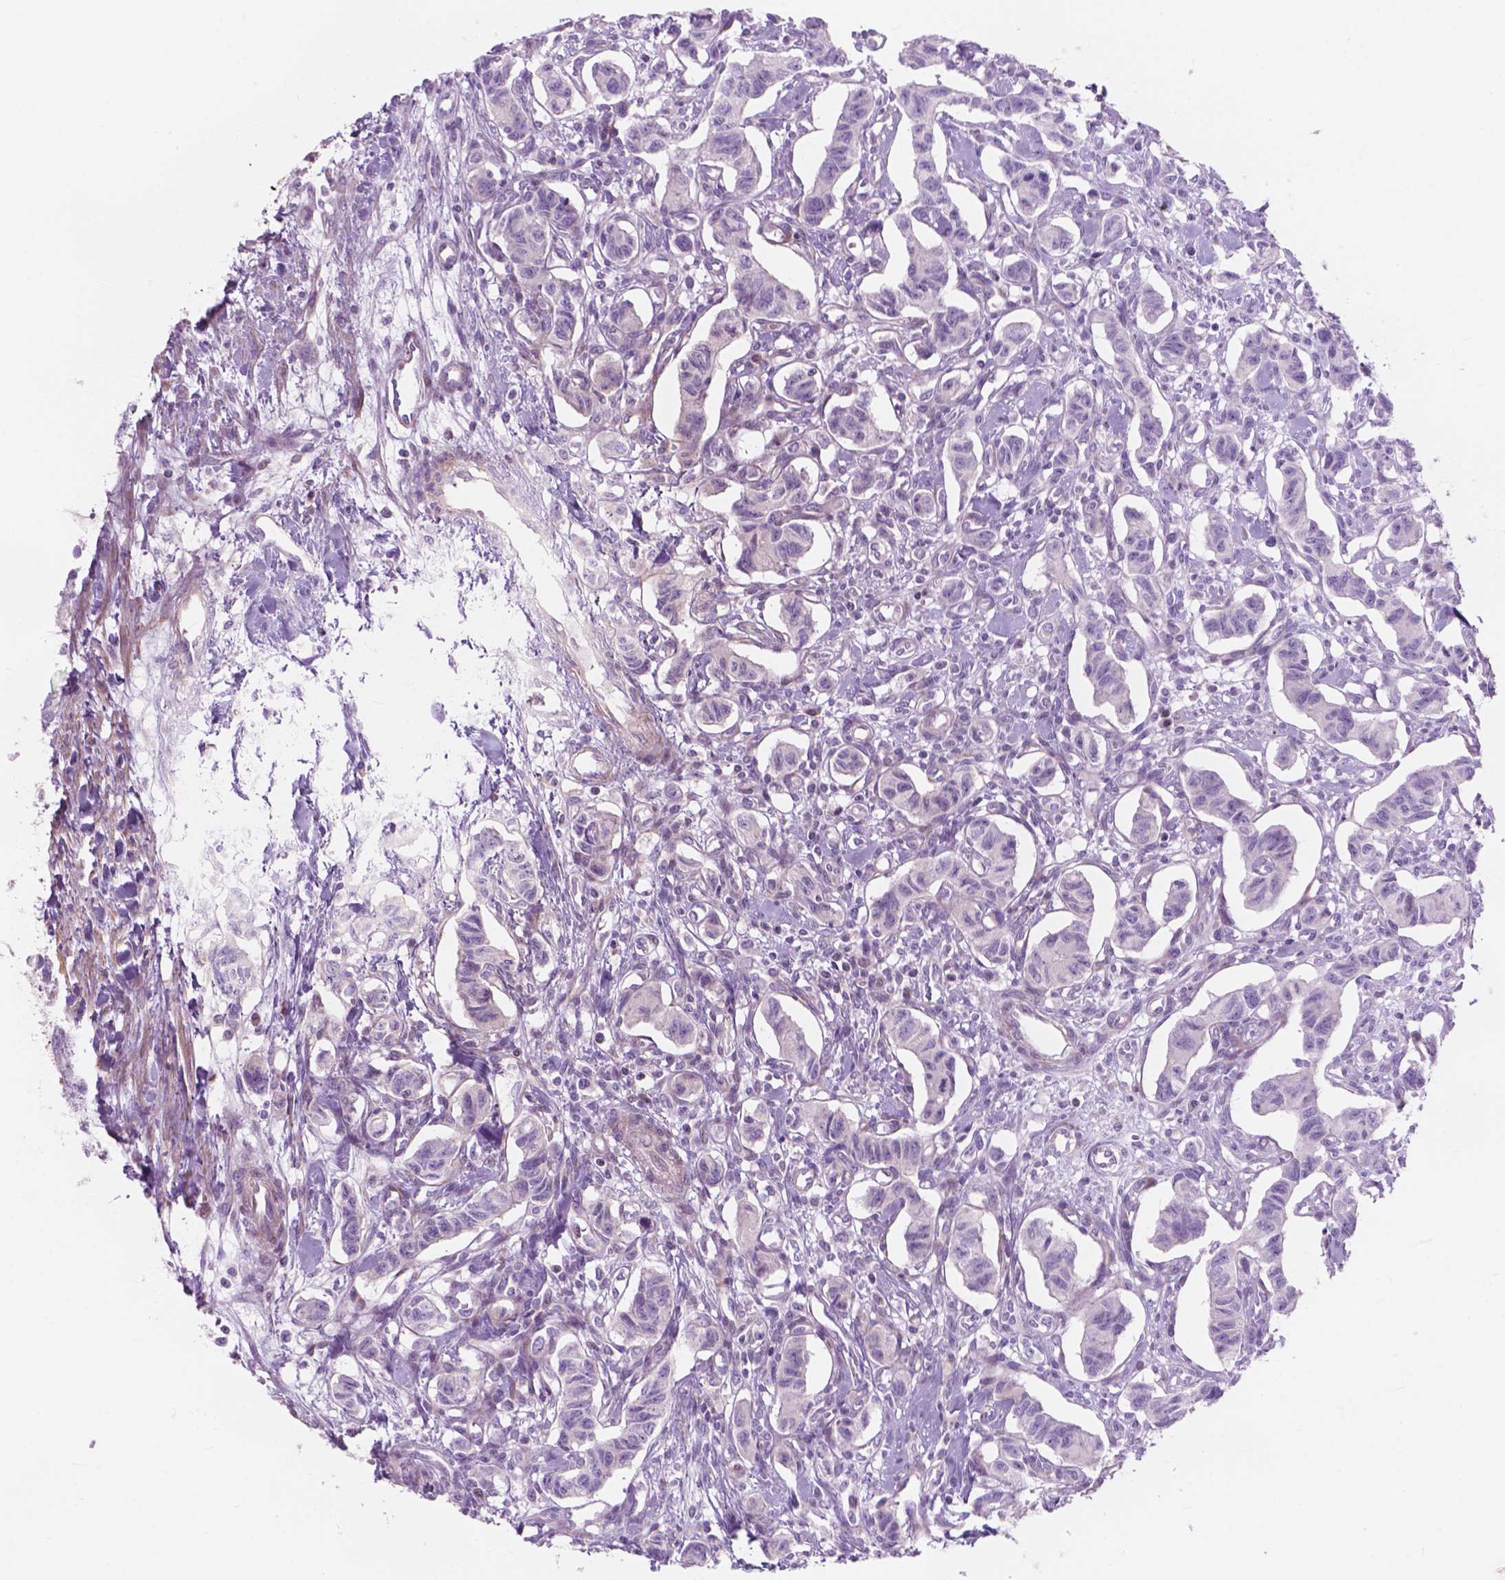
{"staining": {"intensity": "negative", "quantity": "none", "location": "none"}, "tissue": "carcinoid", "cell_type": "Tumor cells", "image_type": "cancer", "snomed": [{"axis": "morphology", "description": "Carcinoid, malignant, NOS"}, {"axis": "topography", "description": "Kidney"}], "caption": "Carcinoid (malignant) was stained to show a protein in brown. There is no significant expression in tumor cells. (DAB (3,3'-diaminobenzidine) IHC with hematoxylin counter stain).", "gene": "MORN1", "patient": {"sex": "female", "age": 41}}